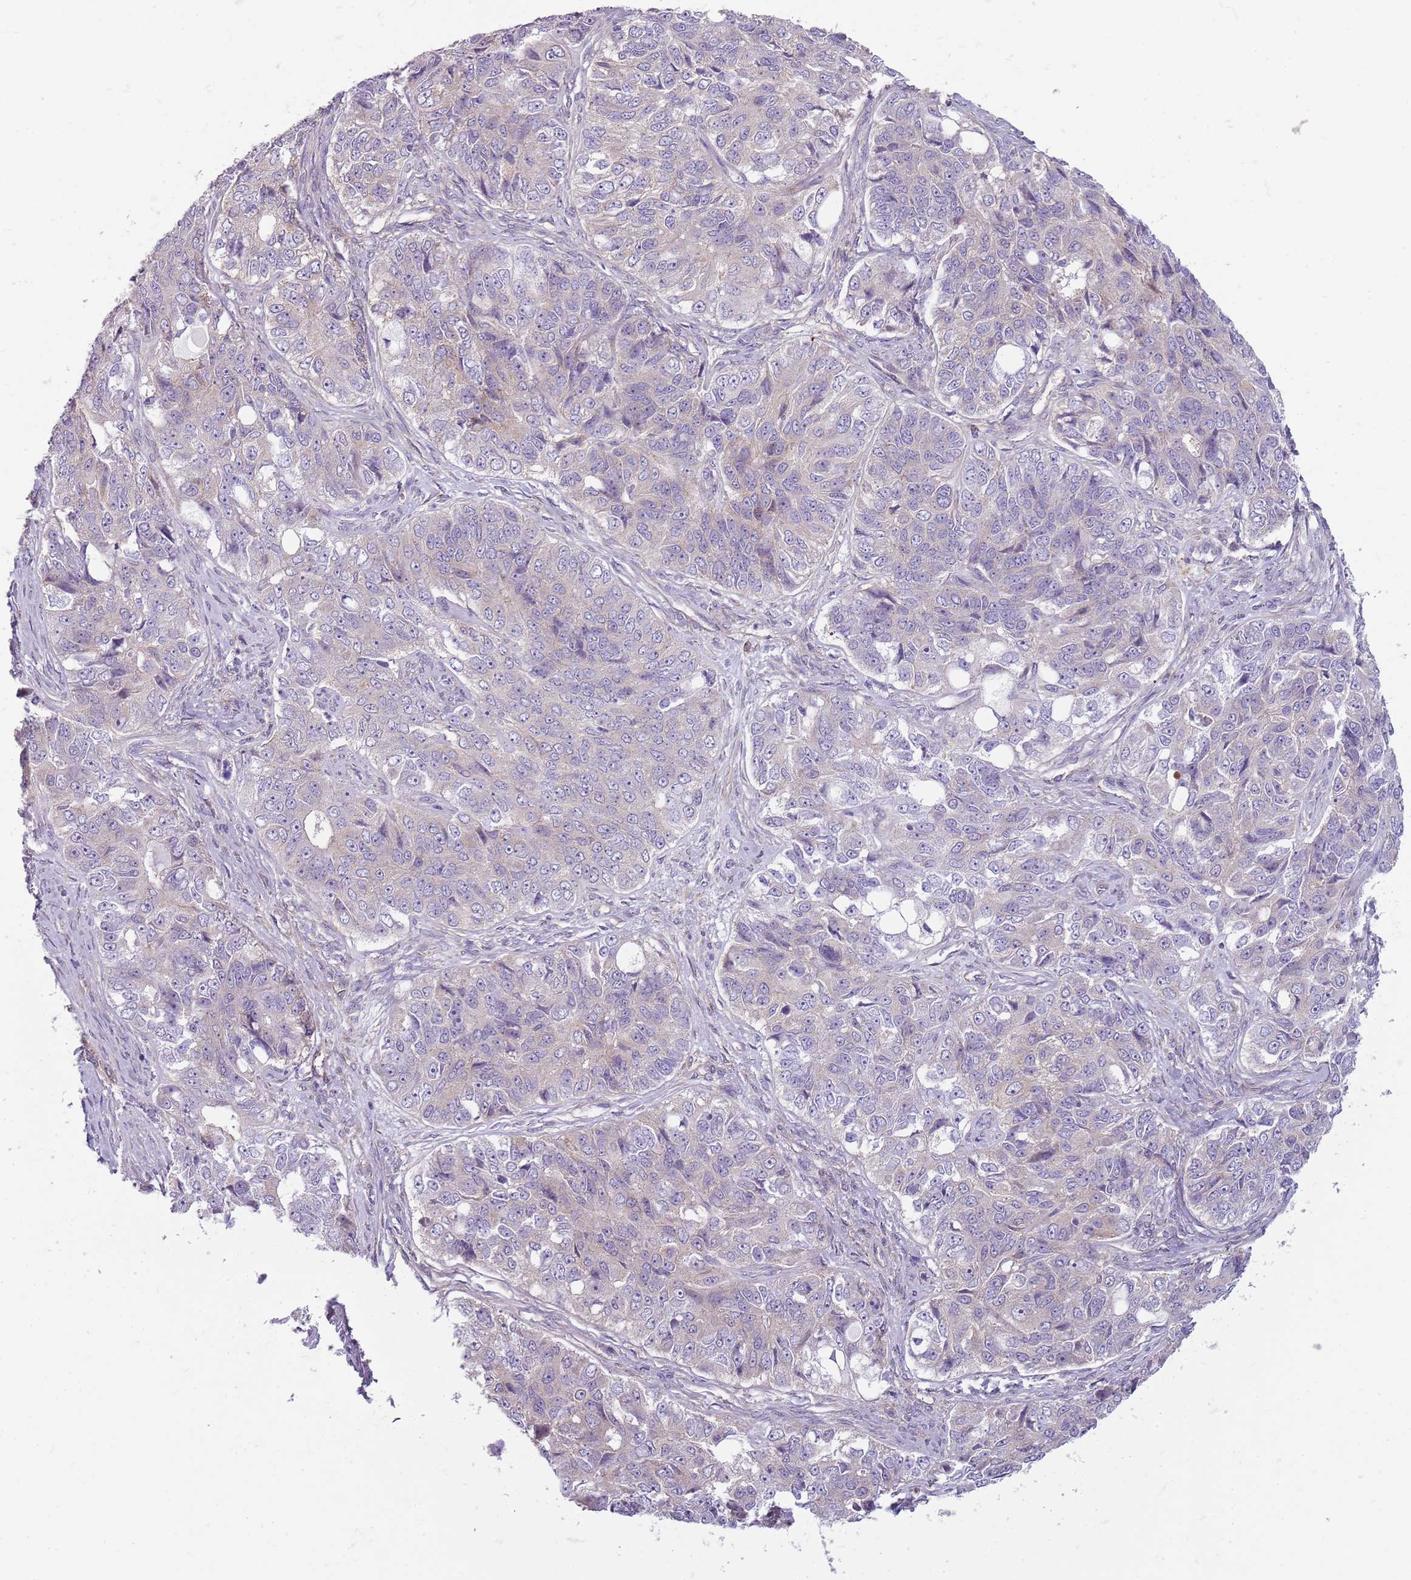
{"staining": {"intensity": "negative", "quantity": "none", "location": "none"}, "tissue": "ovarian cancer", "cell_type": "Tumor cells", "image_type": "cancer", "snomed": [{"axis": "morphology", "description": "Carcinoma, endometroid"}, {"axis": "topography", "description": "Ovary"}], "caption": "DAB immunohistochemical staining of ovarian cancer demonstrates no significant positivity in tumor cells.", "gene": "SNX1", "patient": {"sex": "female", "age": 51}}